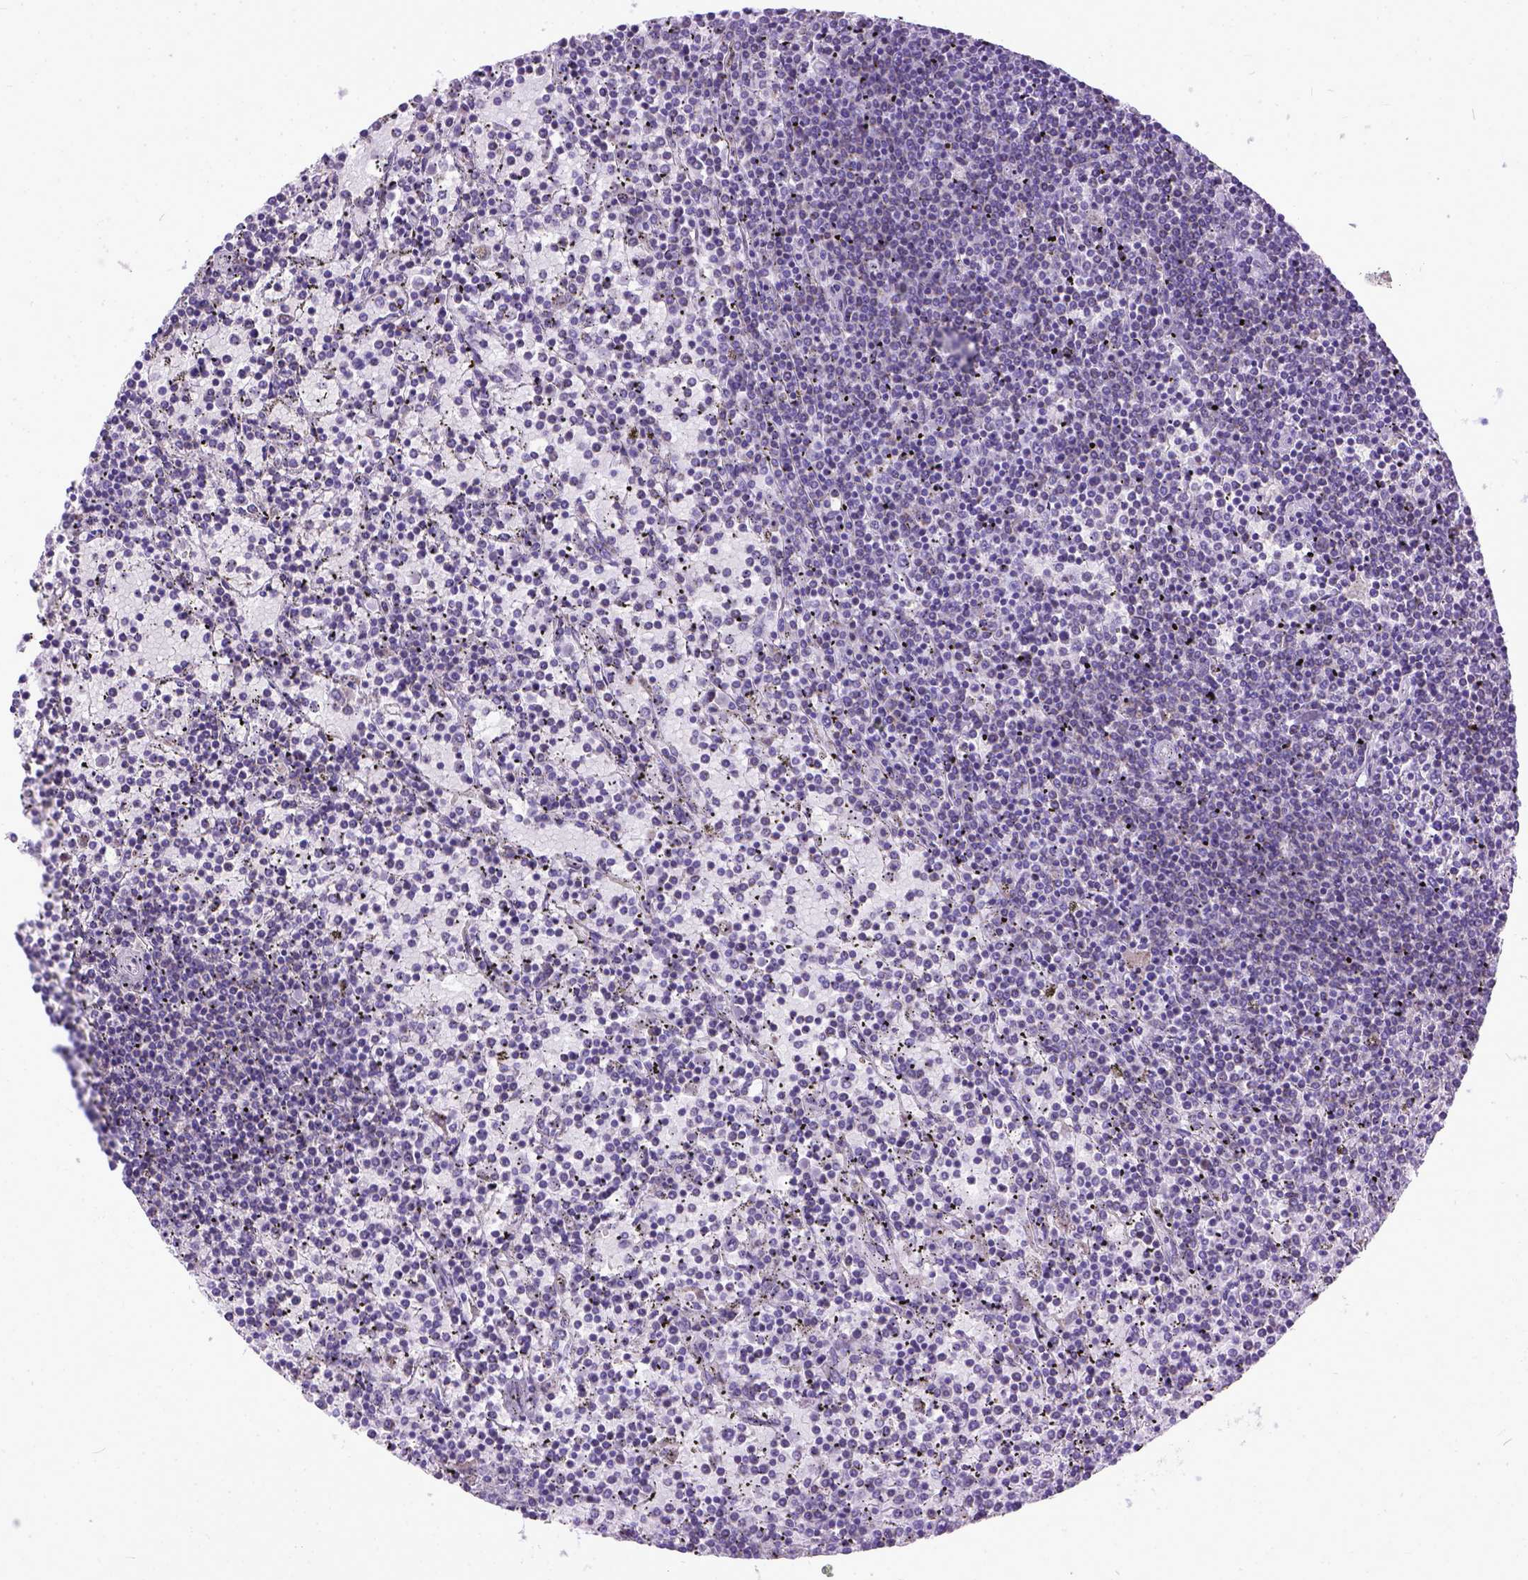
{"staining": {"intensity": "negative", "quantity": "none", "location": "none"}, "tissue": "lymphoma", "cell_type": "Tumor cells", "image_type": "cancer", "snomed": [{"axis": "morphology", "description": "Malignant lymphoma, non-Hodgkin's type, Low grade"}, {"axis": "topography", "description": "Spleen"}], "caption": "The image exhibits no significant staining in tumor cells of malignant lymphoma, non-Hodgkin's type (low-grade).", "gene": "PLK5", "patient": {"sex": "female", "age": 77}}